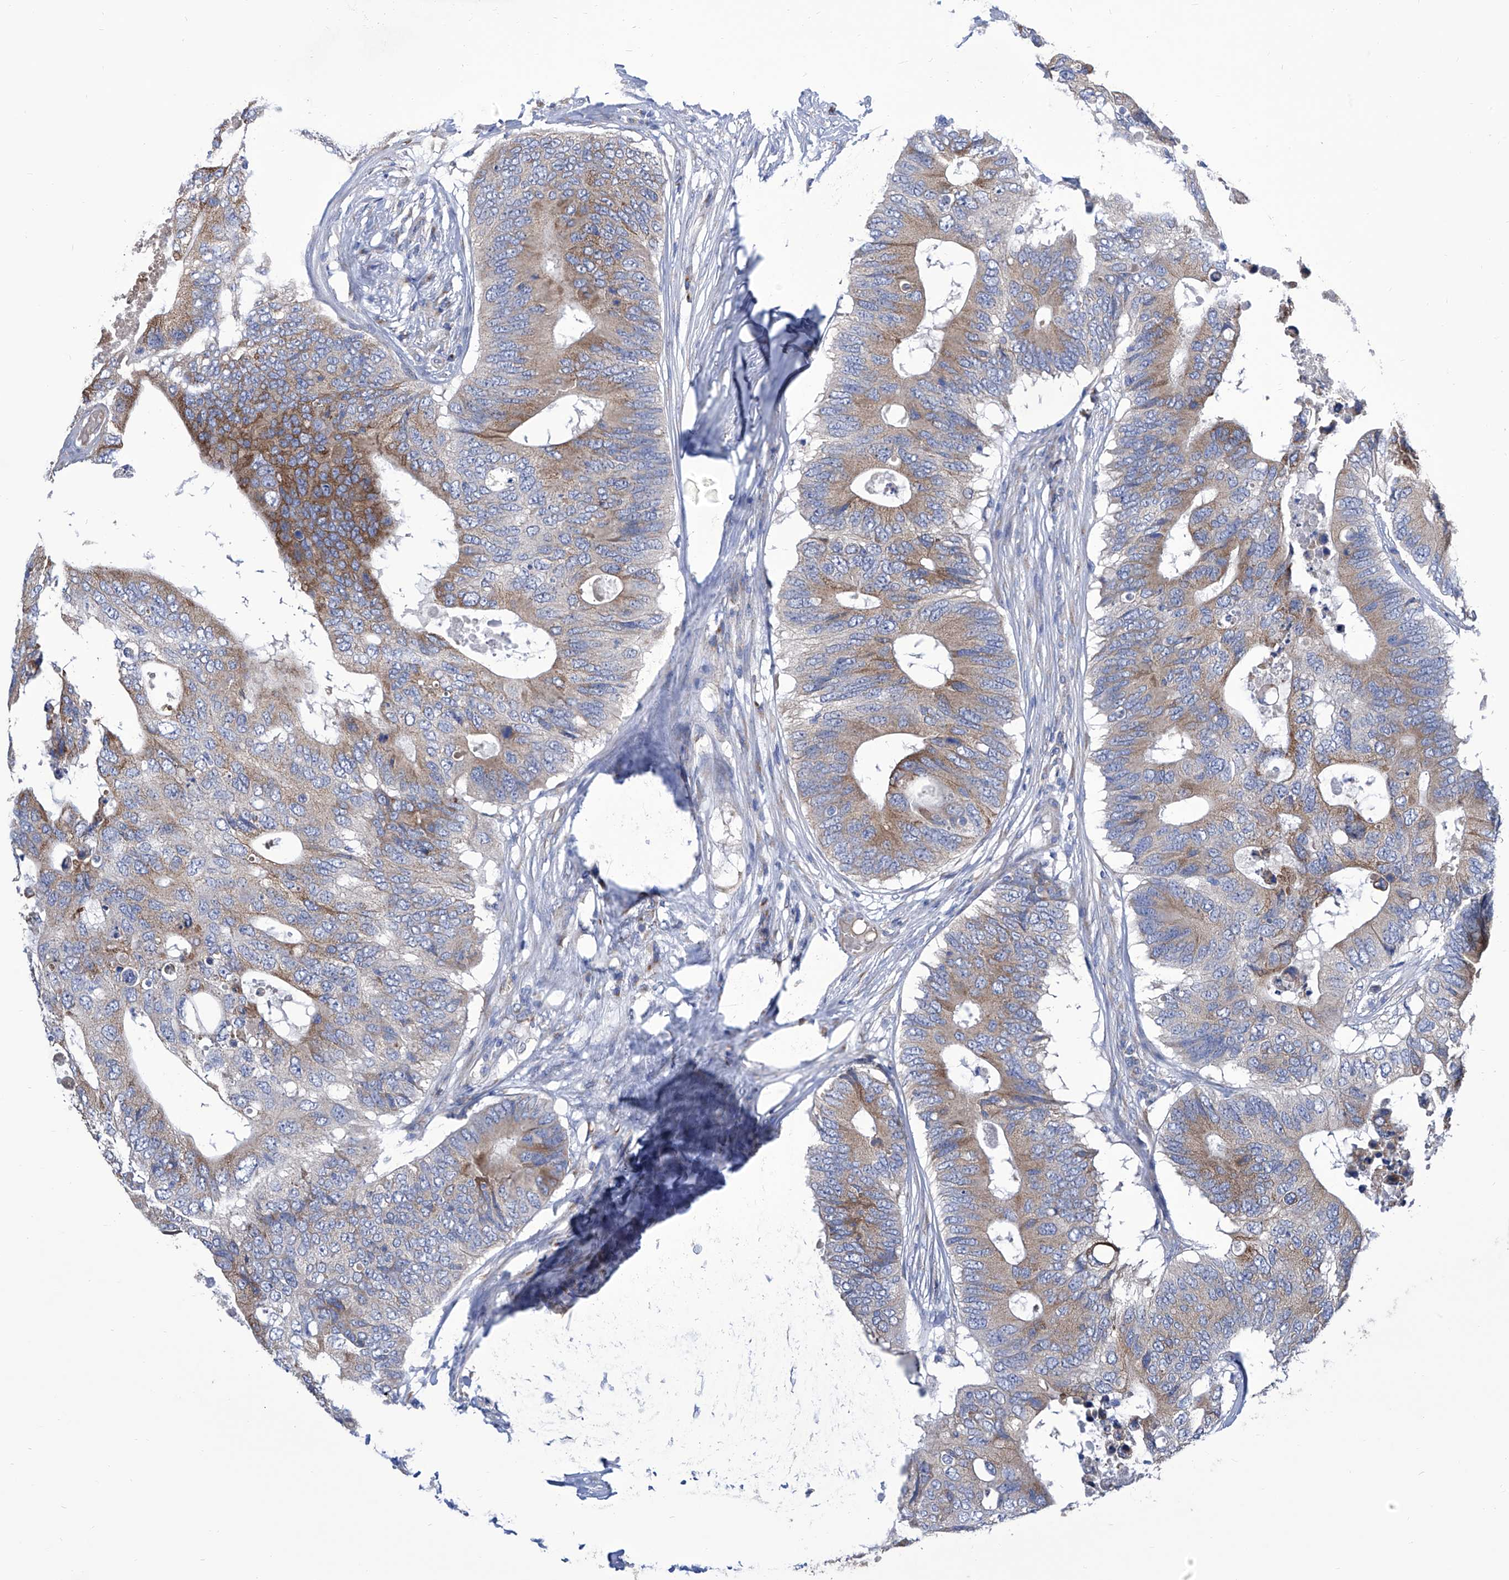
{"staining": {"intensity": "moderate", "quantity": "25%-75%", "location": "cytoplasmic/membranous"}, "tissue": "colorectal cancer", "cell_type": "Tumor cells", "image_type": "cancer", "snomed": [{"axis": "morphology", "description": "Adenocarcinoma, NOS"}, {"axis": "topography", "description": "Colon"}], "caption": "Brown immunohistochemical staining in human adenocarcinoma (colorectal) demonstrates moderate cytoplasmic/membranous positivity in approximately 25%-75% of tumor cells.", "gene": "TJAP1", "patient": {"sex": "male", "age": 71}}